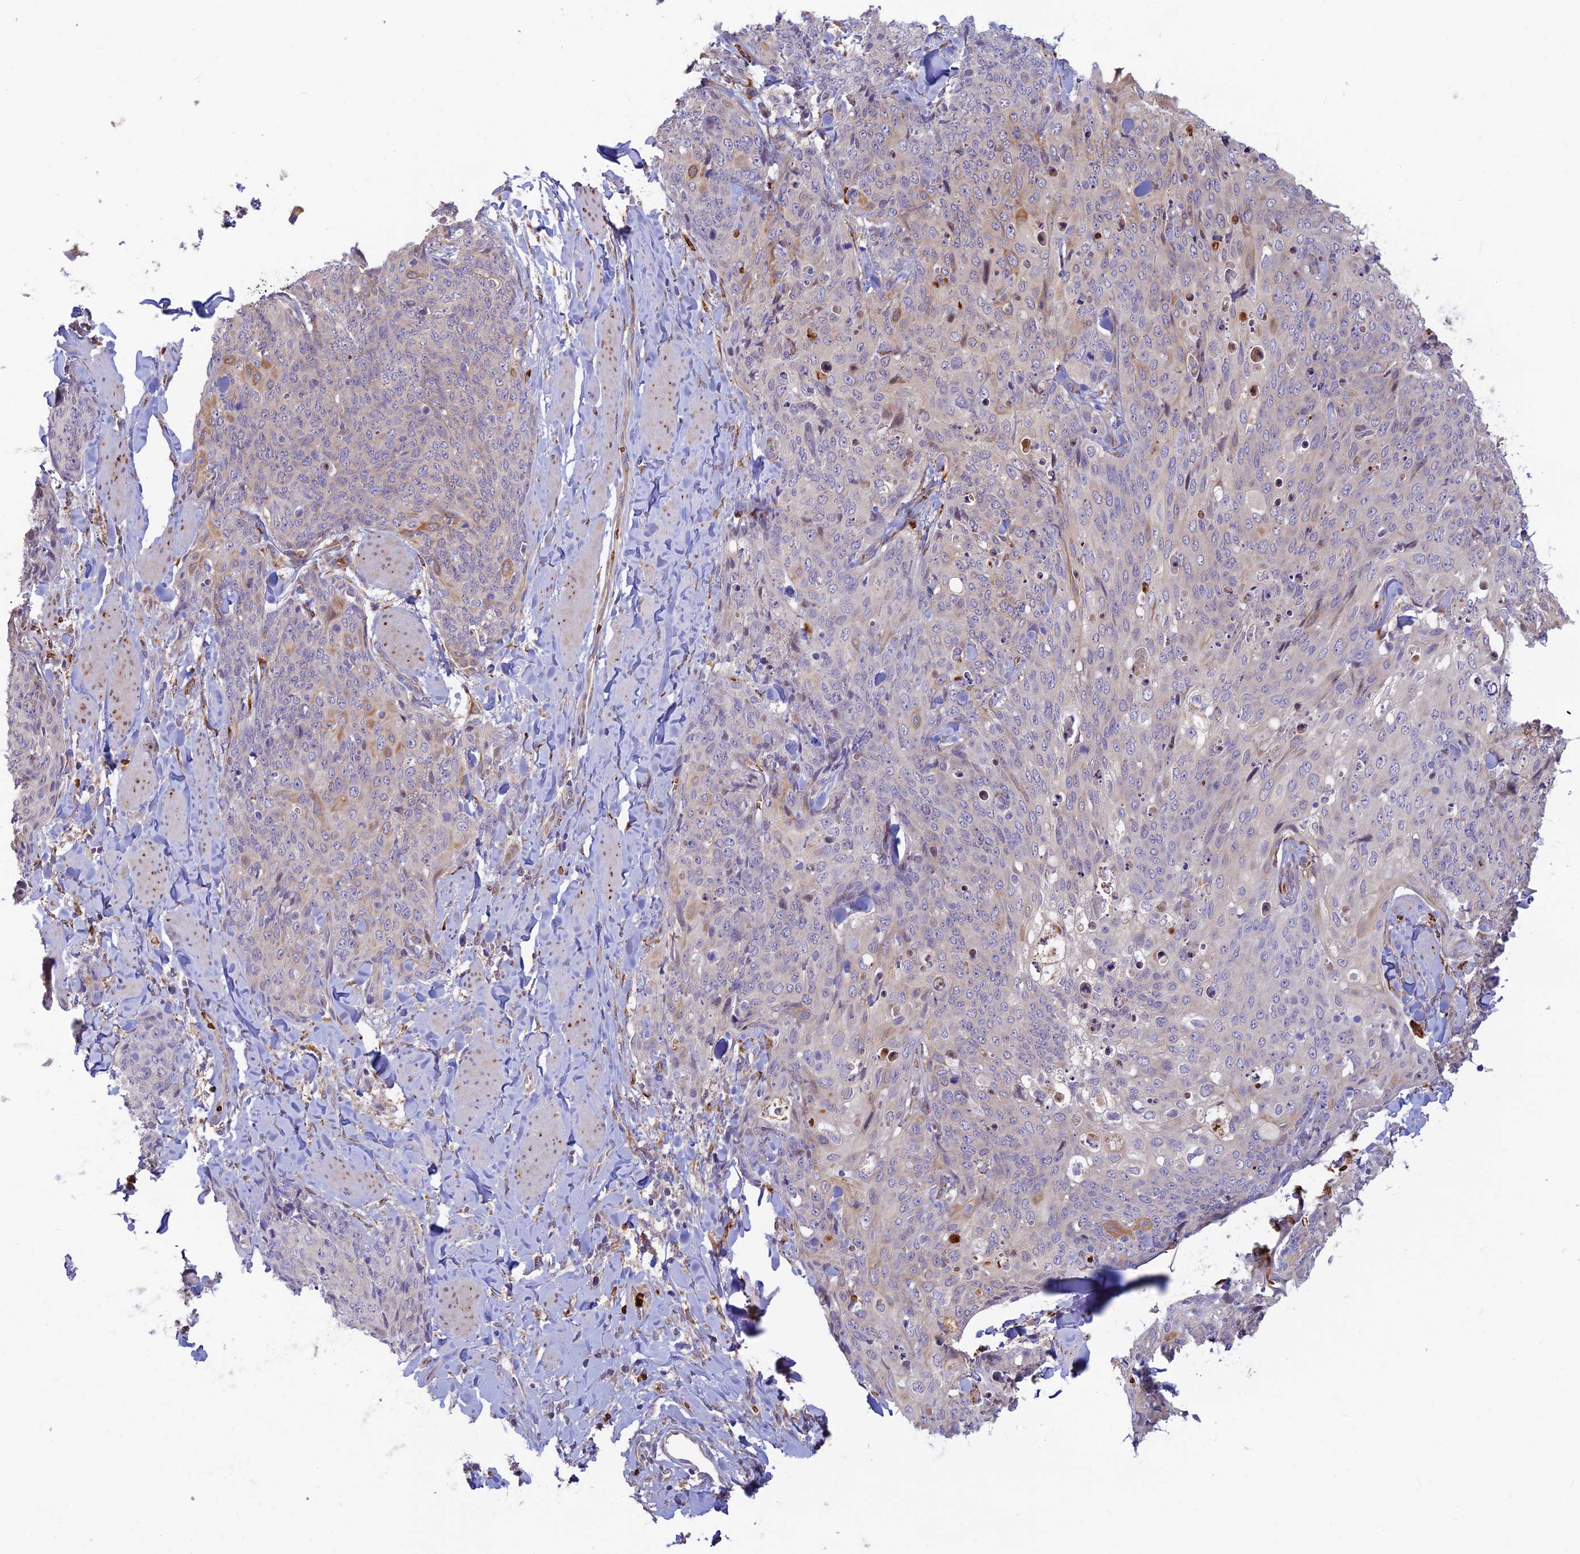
{"staining": {"intensity": "negative", "quantity": "none", "location": "none"}, "tissue": "skin cancer", "cell_type": "Tumor cells", "image_type": "cancer", "snomed": [{"axis": "morphology", "description": "Squamous cell carcinoma, NOS"}, {"axis": "topography", "description": "Skin"}, {"axis": "topography", "description": "Vulva"}], "caption": "Immunohistochemistry (IHC) image of neoplastic tissue: human squamous cell carcinoma (skin) stained with DAB (3,3'-diaminobenzidine) reveals no significant protein expression in tumor cells.", "gene": "UFSP2", "patient": {"sex": "female", "age": 85}}